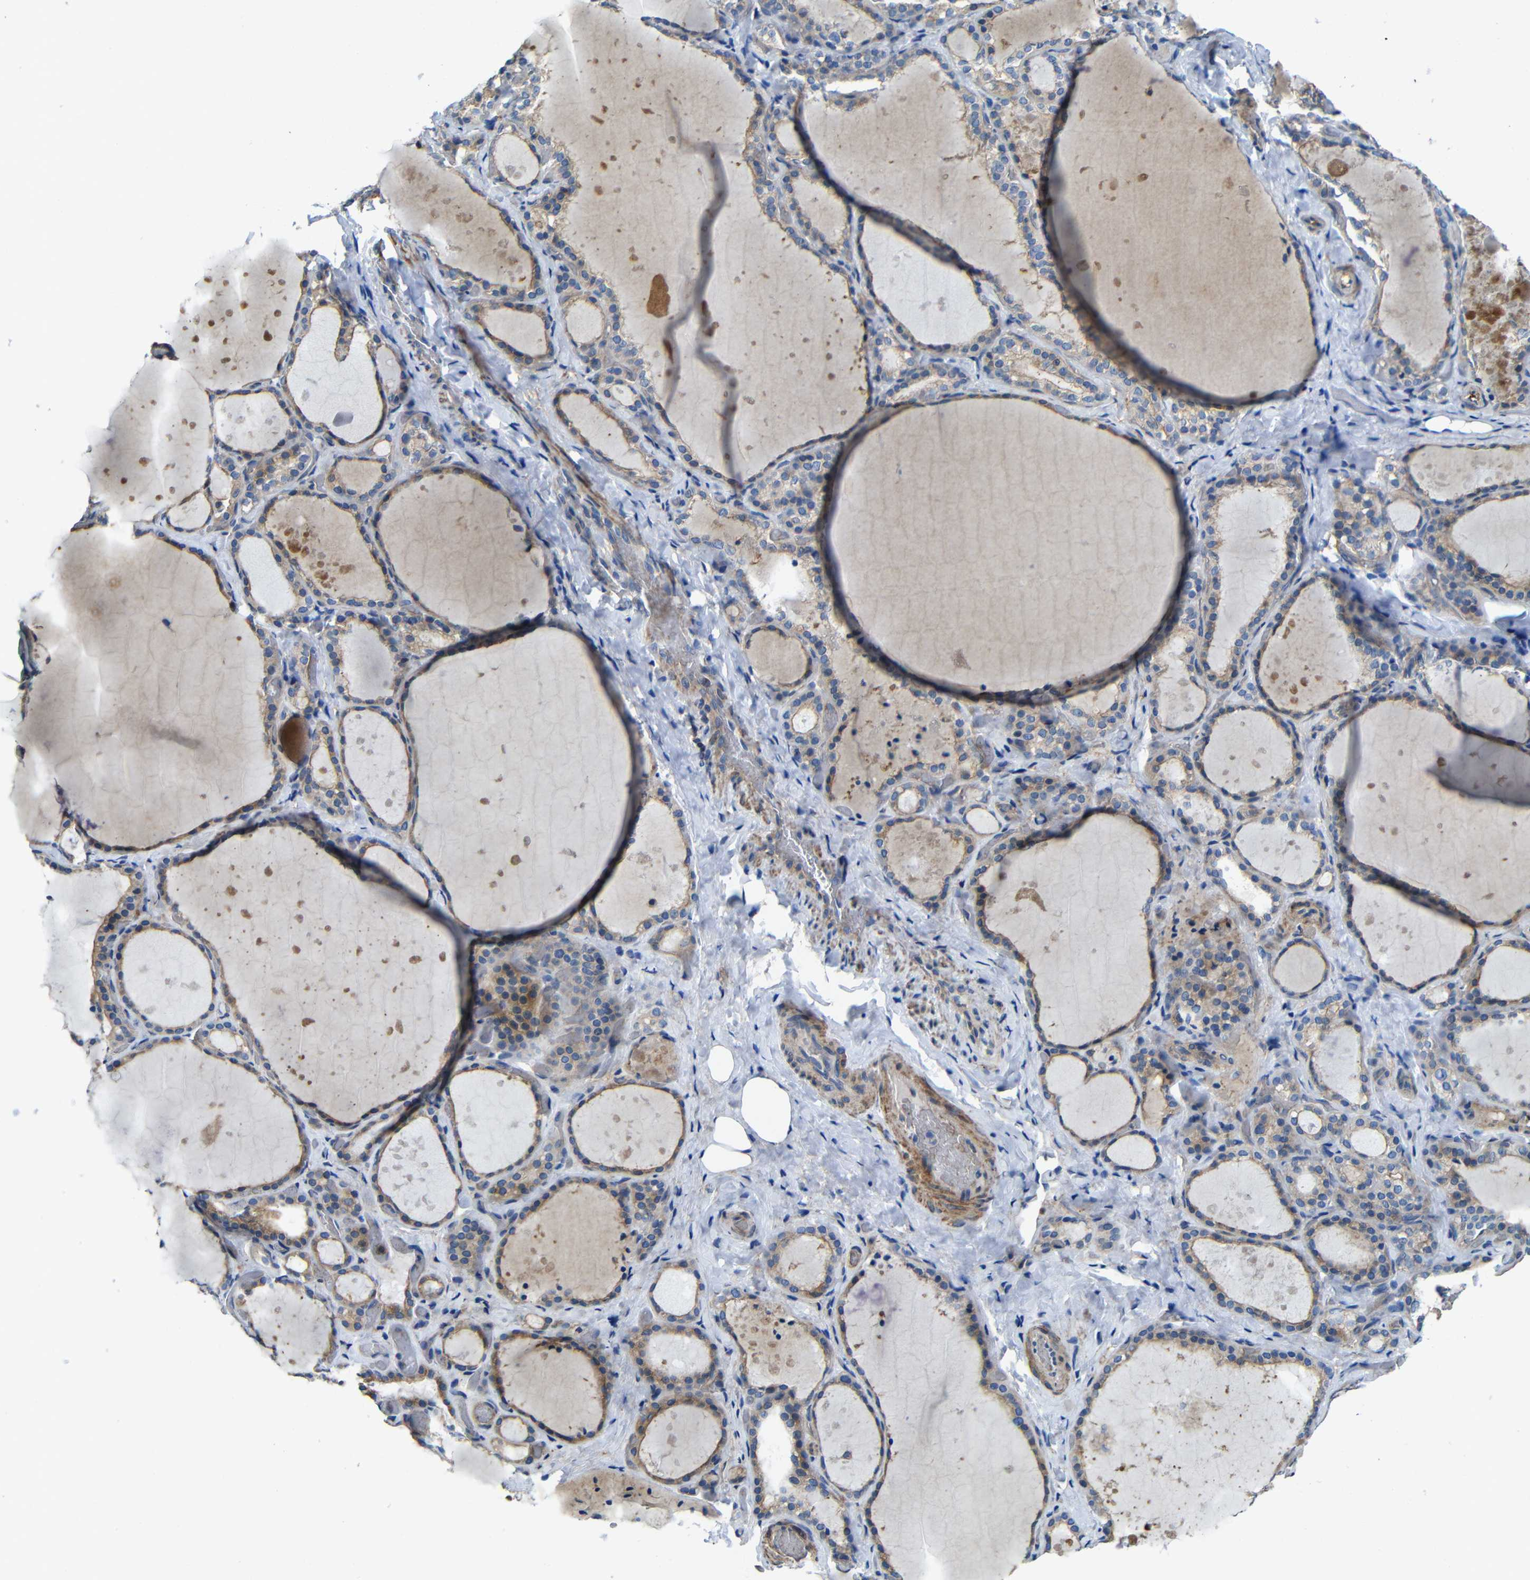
{"staining": {"intensity": "weak", "quantity": ">75%", "location": "cytoplasmic/membranous"}, "tissue": "thyroid gland", "cell_type": "Glandular cells", "image_type": "normal", "snomed": [{"axis": "morphology", "description": "Normal tissue, NOS"}, {"axis": "topography", "description": "Thyroid gland"}], "caption": "Immunohistochemical staining of benign thyroid gland reveals >75% levels of weak cytoplasmic/membranous protein expression in approximately >75% of glandular cells.", "gene": "GDI1", "patient": {"sex": "female", "age": 44}}